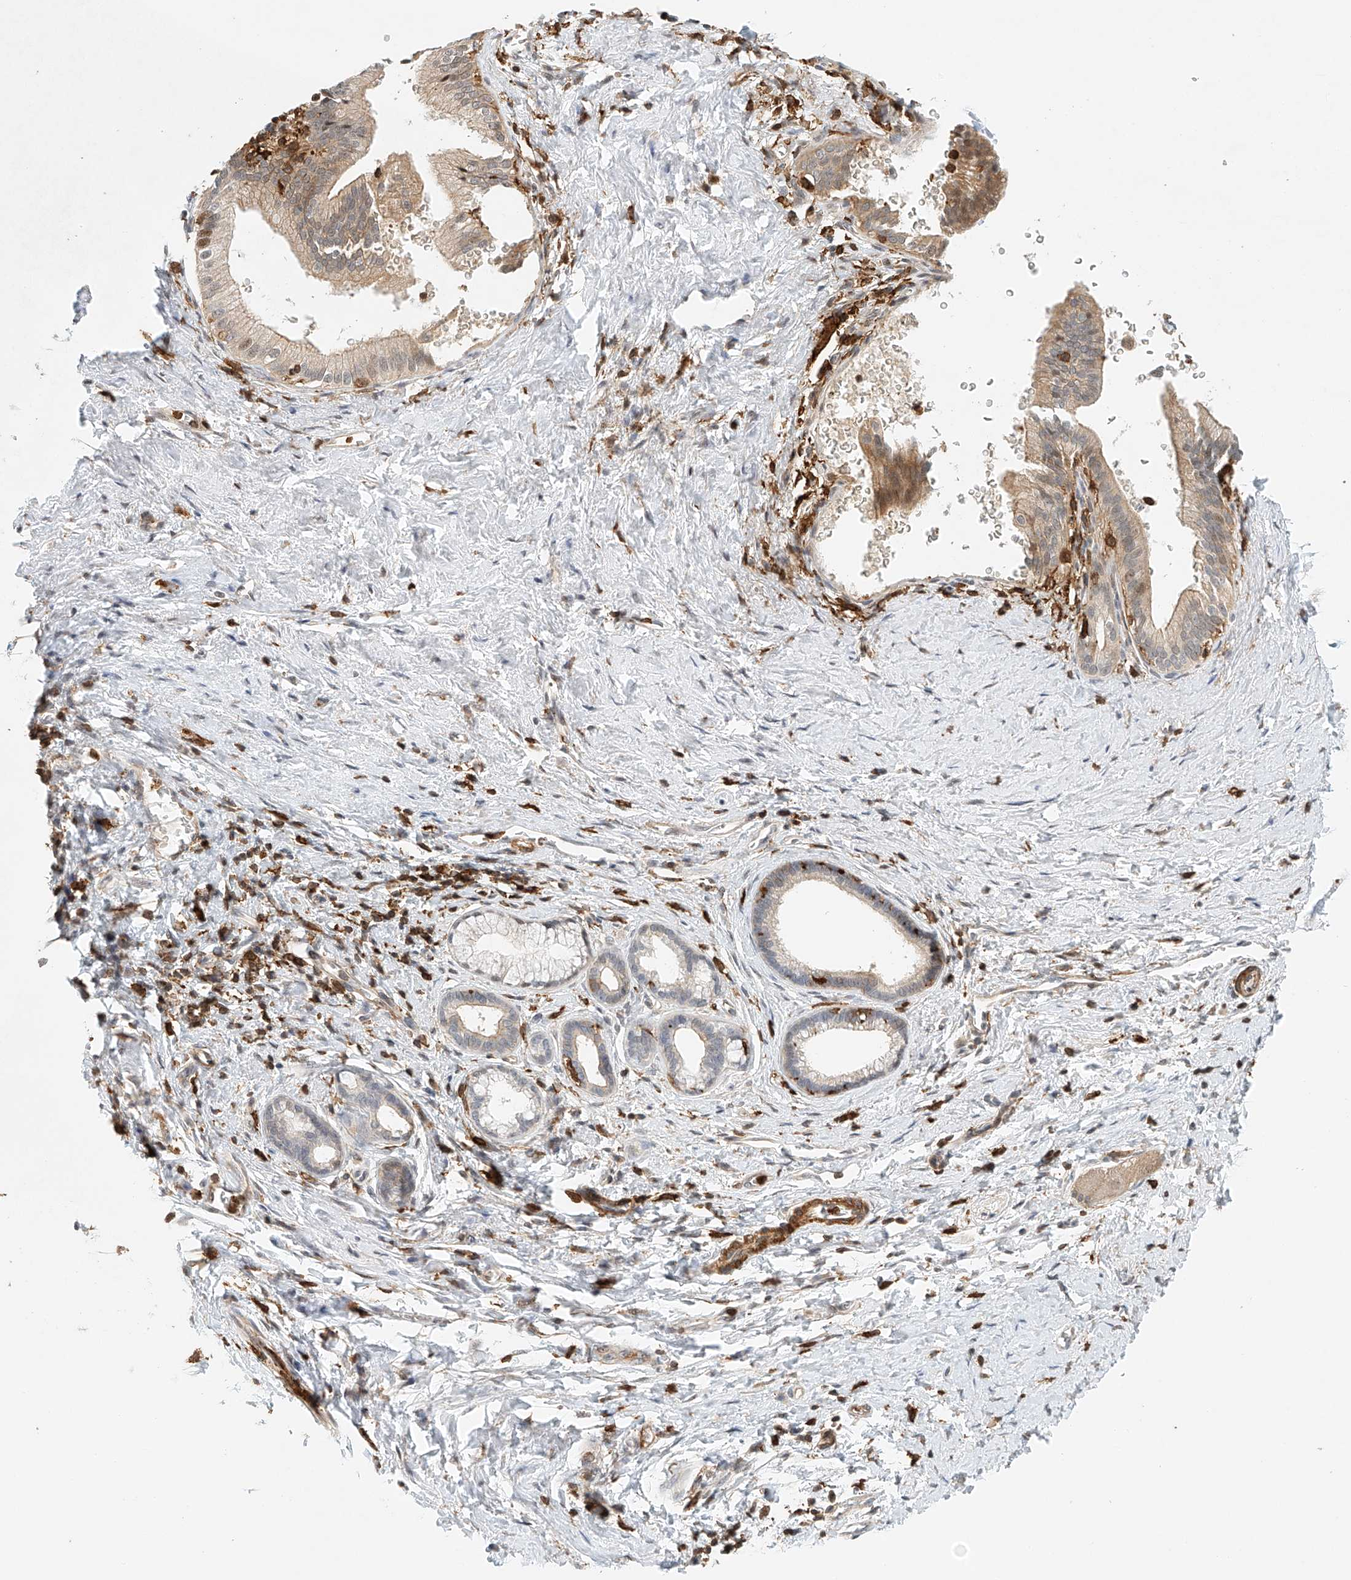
{"staining": {"intensity": "moderate", "quantity": ">75%", "location": "cytoplasmic/membranous,nuclear"}, "tissue": "pancreatic cancer", "cell_type": "Tumor cells", "image_type": "cancer", "snomed": [{"axis": "morphology", "description": "Adenocarcinoma, NOS"}, {"axis": "topography", "description": "Pancreas"}], "caption": "A high-resolution image shows immunohistochemistry staining of pancreatic cancer, which displays moderate cytoplasmic/membranous and nuclear expression in about >75% of tumor cells.", "gene": "MICAL1", "patient": {"sex": "female", "age": 72}}